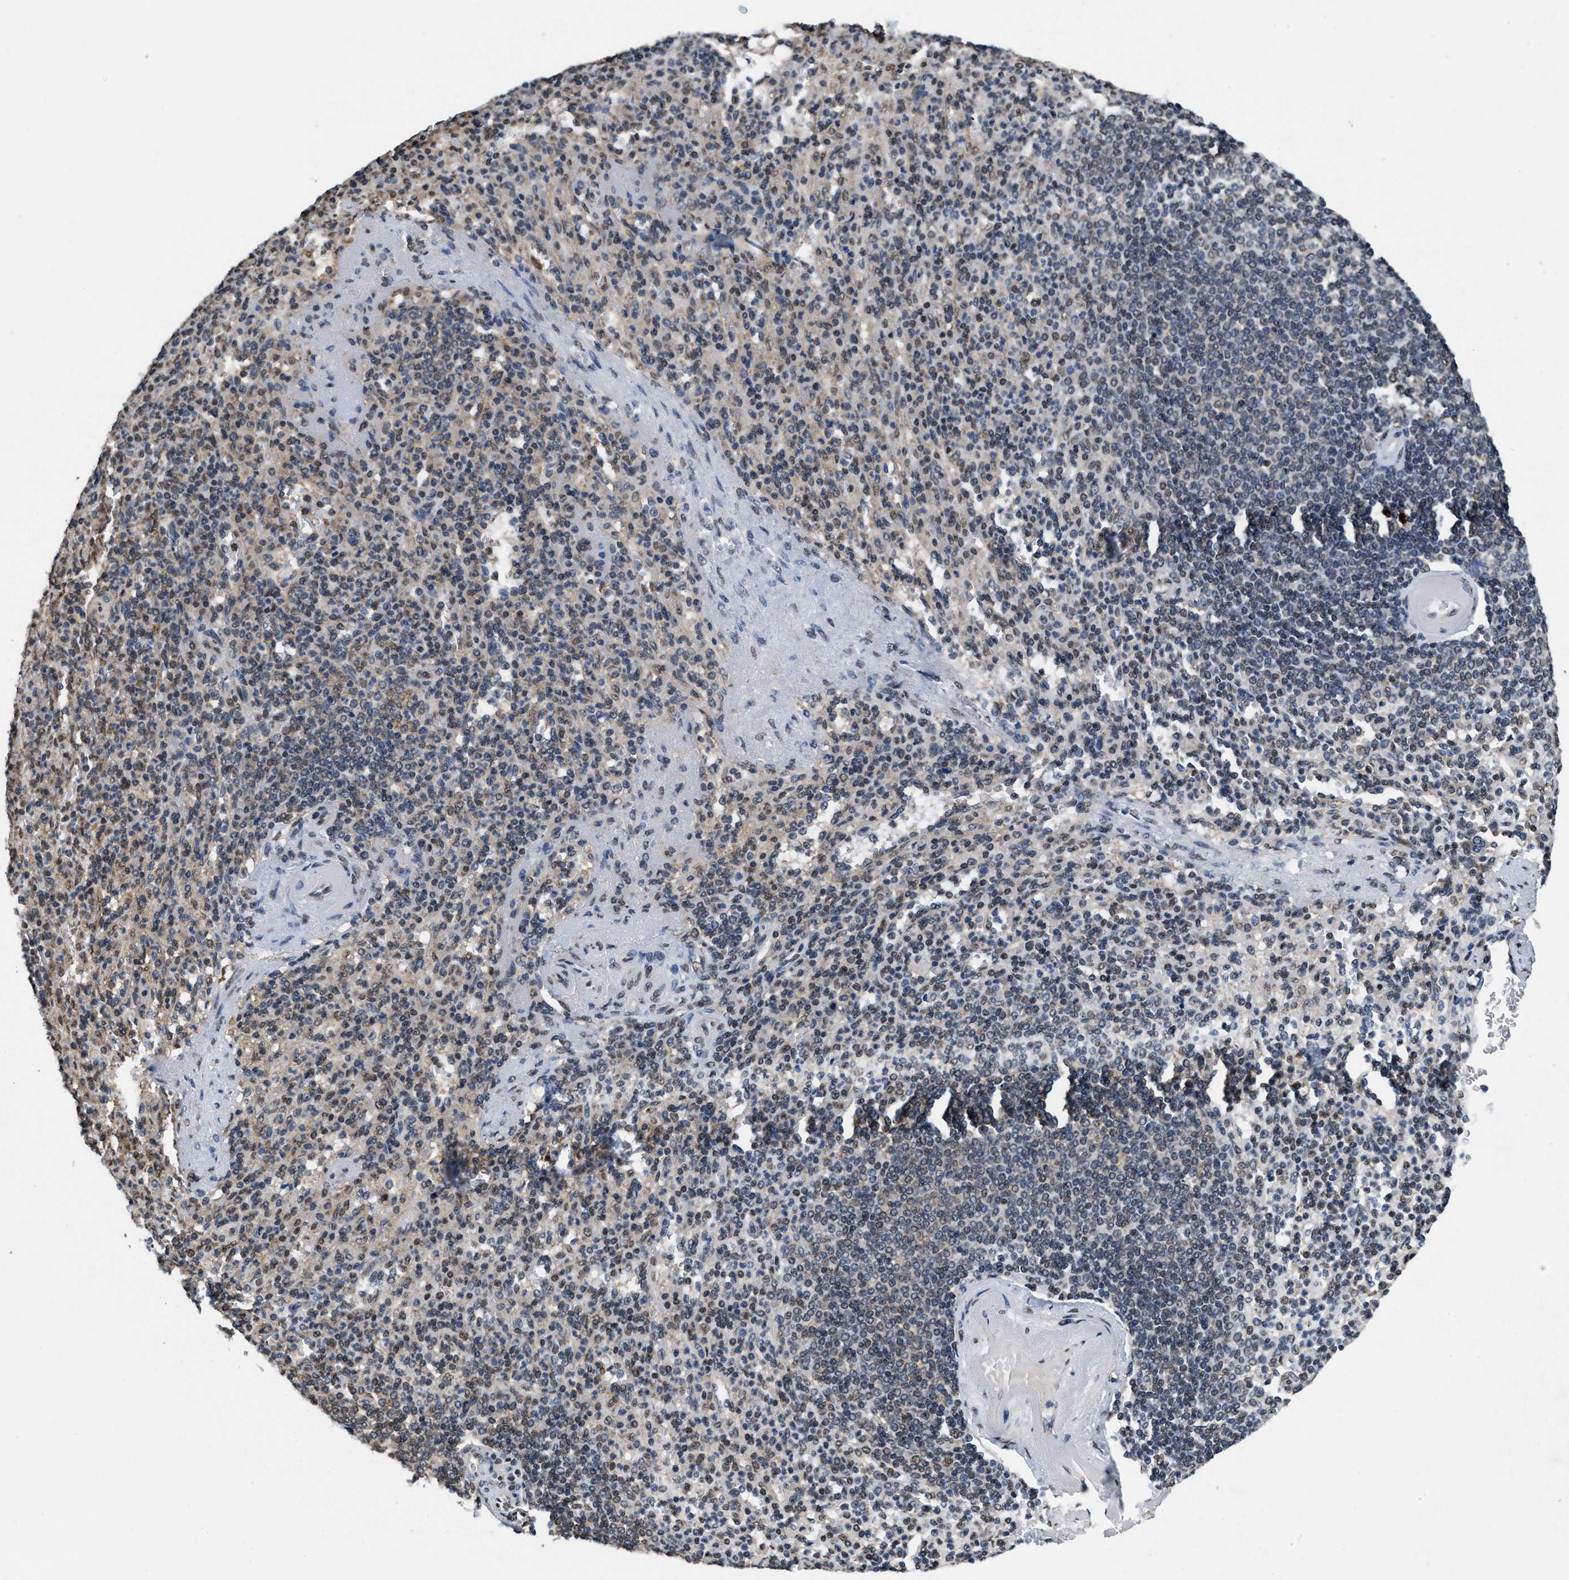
{"staining": {"intensity": "moderate", "quantity": "25%-75%", "location": "nuclear"}, "tissue": "spleen", "cell_type": "Cells in red pulp", "image_type": "normal", "snomed": [{"axis": "morphology", "description": "Normal tissue, NOS"}, {"axis": "topography", "description": "Spleen"}], "caption": "IHC (DAB) staining of unremarkable human spleen demonstrates moderate nuclear protein staining in about 25%-75% of cells in red pulp. Nuclei are stained in blue.", "gene": "SUPT16H", "patient": {"sex": "female", "age": 74}}